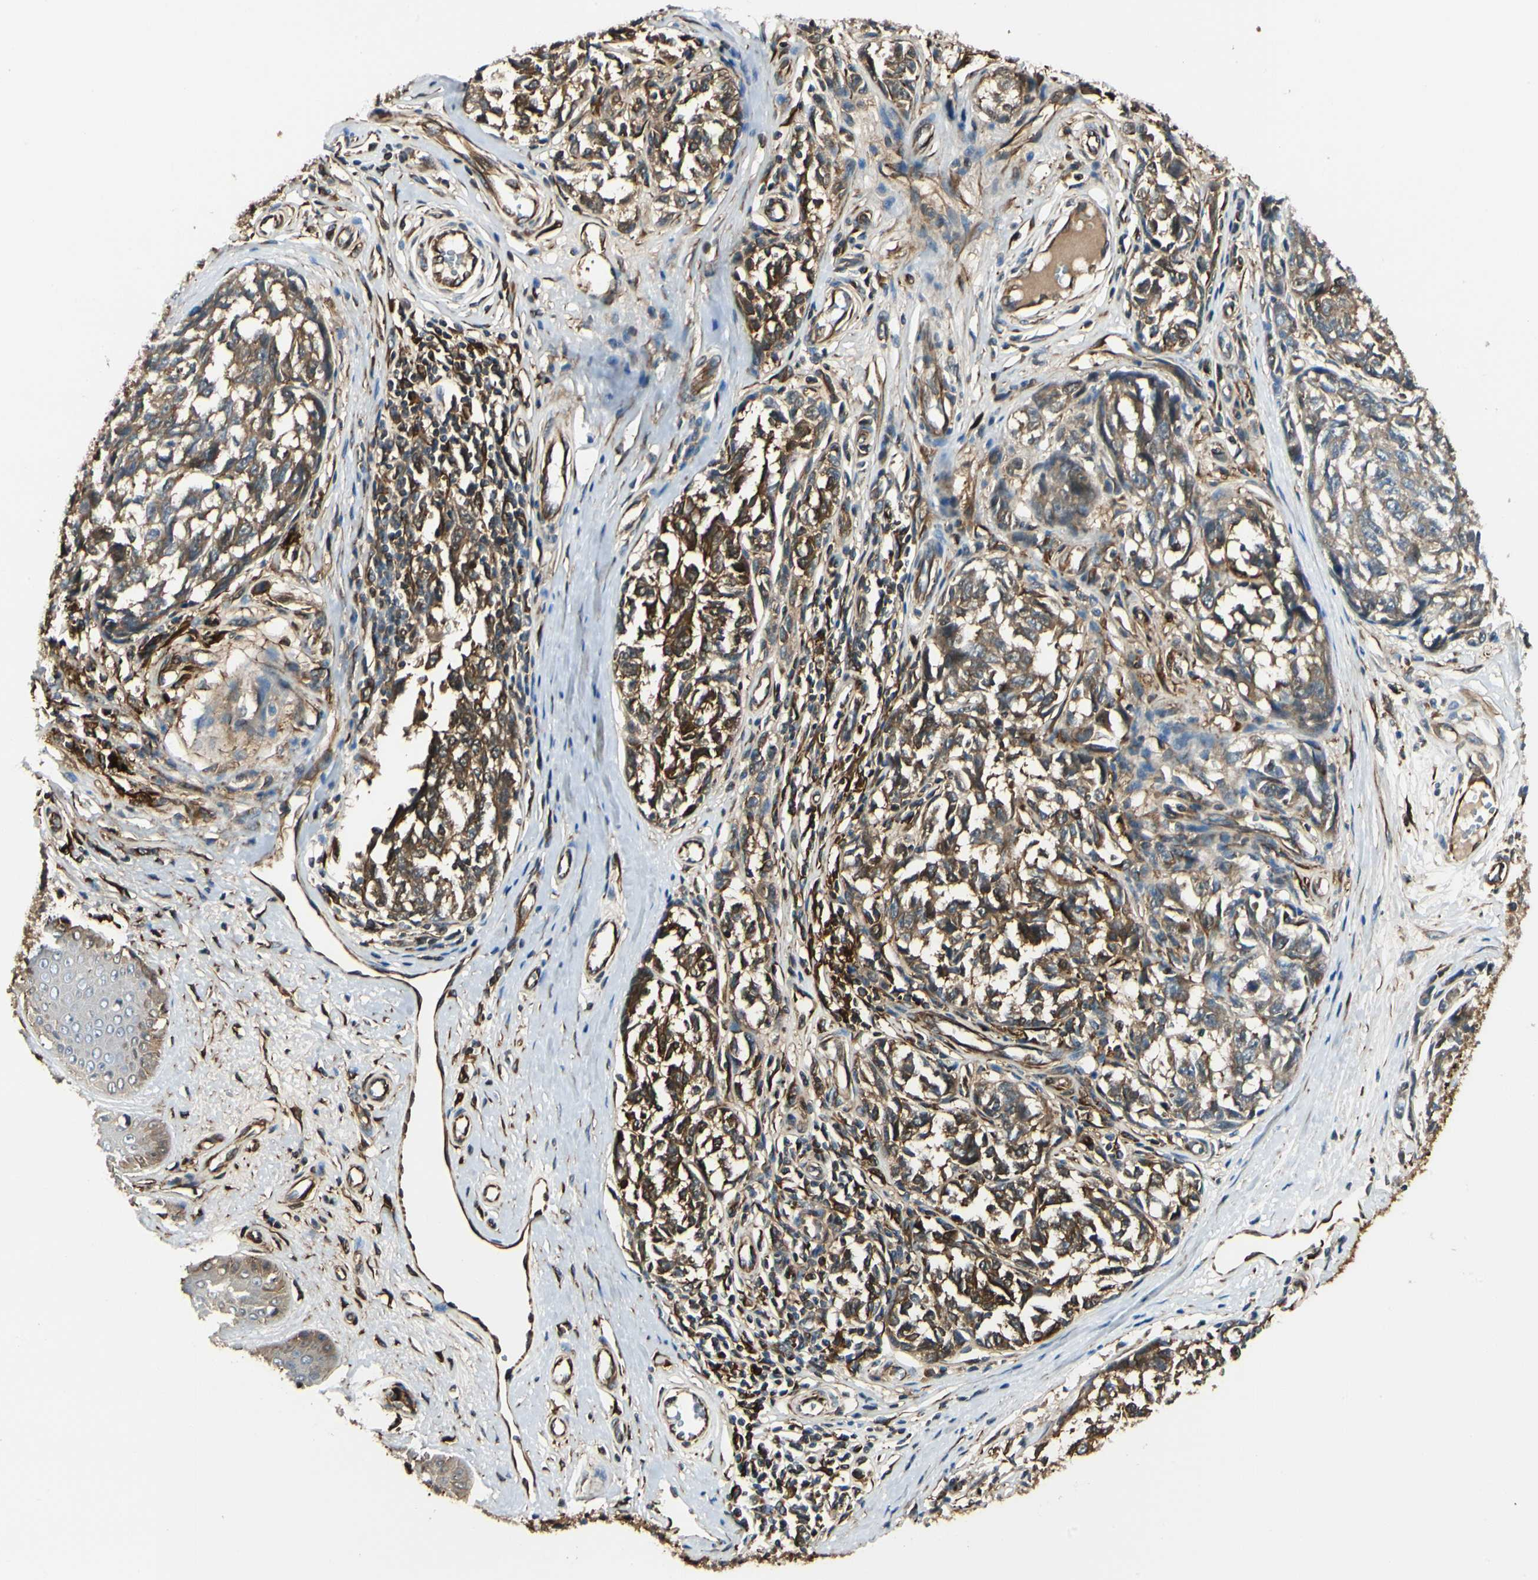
{"staining": {"intensity": "strong", "quantity": "25%-75%", "location": "cytoplasmic/membranous"}, "tissue": "melanoma", "cell_type": "Tumor cells", "image_type": "cancer", "snomed": [{"axis": "morphology", "description": "Malignant melanoma, NOS"}, {"axis": "topography", "description": "Skin"}], "caption": "Strong cytoplasmic/membranous staining is appreciated in about 25%-75% of tumor cells in malignant melanoma.", "gene": "FTH1", "patient": {"sex": "female", "age": 64}}